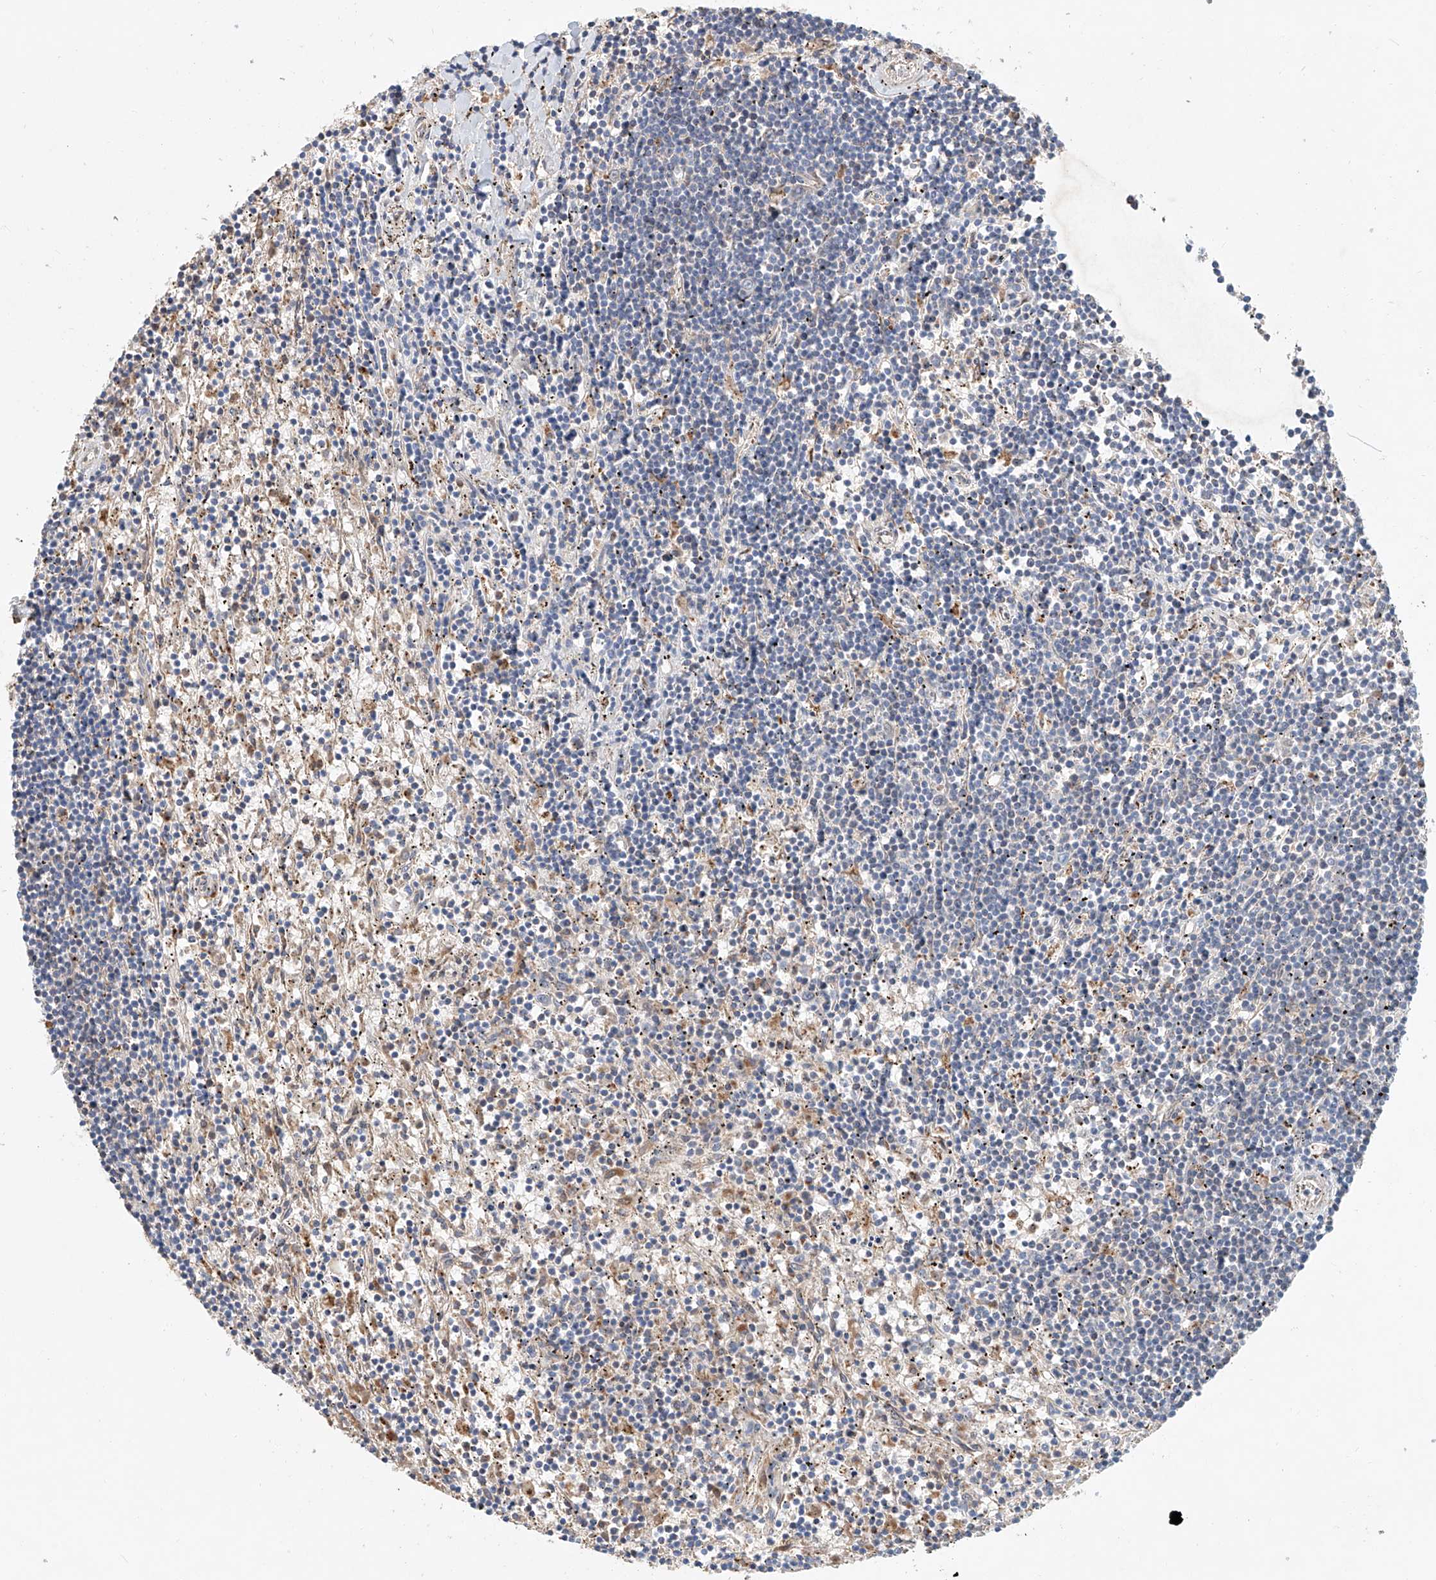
{"staining": {"intensity": "negative", "quantity": "none", "location": "none"}, "tissue": "lymphoma", "cell_type": "Tumor cells", "image_type": "cancer", "snomed": [{"axis": "morphology", "description": "Malignant lymphoma, non-Hodgkin's type, Low grade"}, {"axis": "topography", "description": "Spleen"}], "caption": "This is an immunohistochemistry (IHC) image of malignant lymphoma, non-Hodgkin's type (low-grade). There is no staining in tumor cells.", "gene": "HGSNAT", "patient": {"sex": "male", "age": 76}}